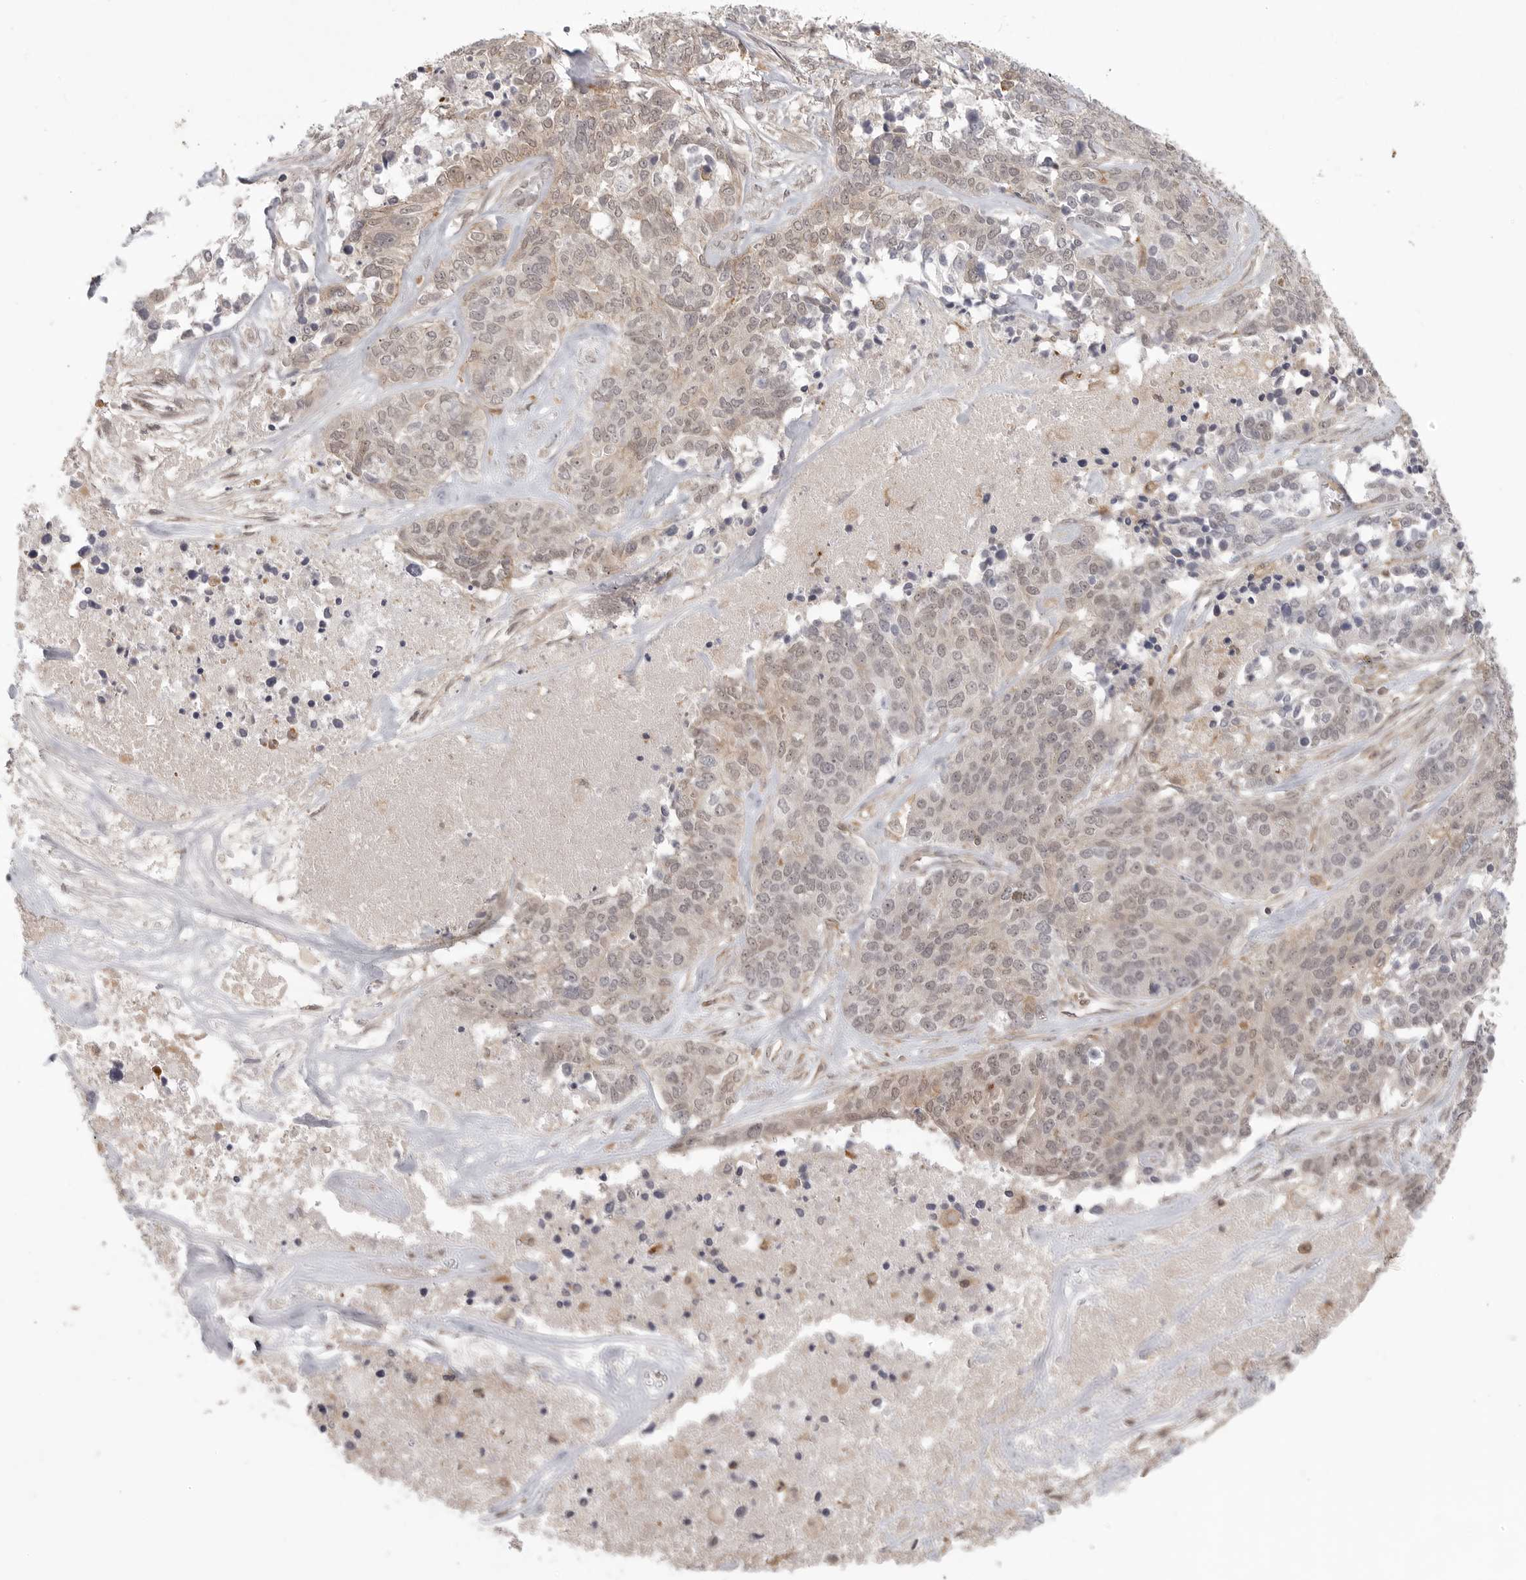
{"staining": {"intensity": "weak", "quantity": "<25%", "location": "cytoplasmic/membranous"}, "tissue": "ovarian cancer", "cell_type": "Tumor cells", "image_type": "cancer", "snomed": [{"axis": "morphology", "description": "Cystadenocarcinoma, serous, NOS"}, {"axis": "topography", "description": "Ovary"}], "caption": "The IHC photomicrograph has no significant staining in tumor cells of ovarian cancer tissue. Nuclei are stained in blue.", "gene": "DBNL", "patient": {"sex": "female", "age": 44}}